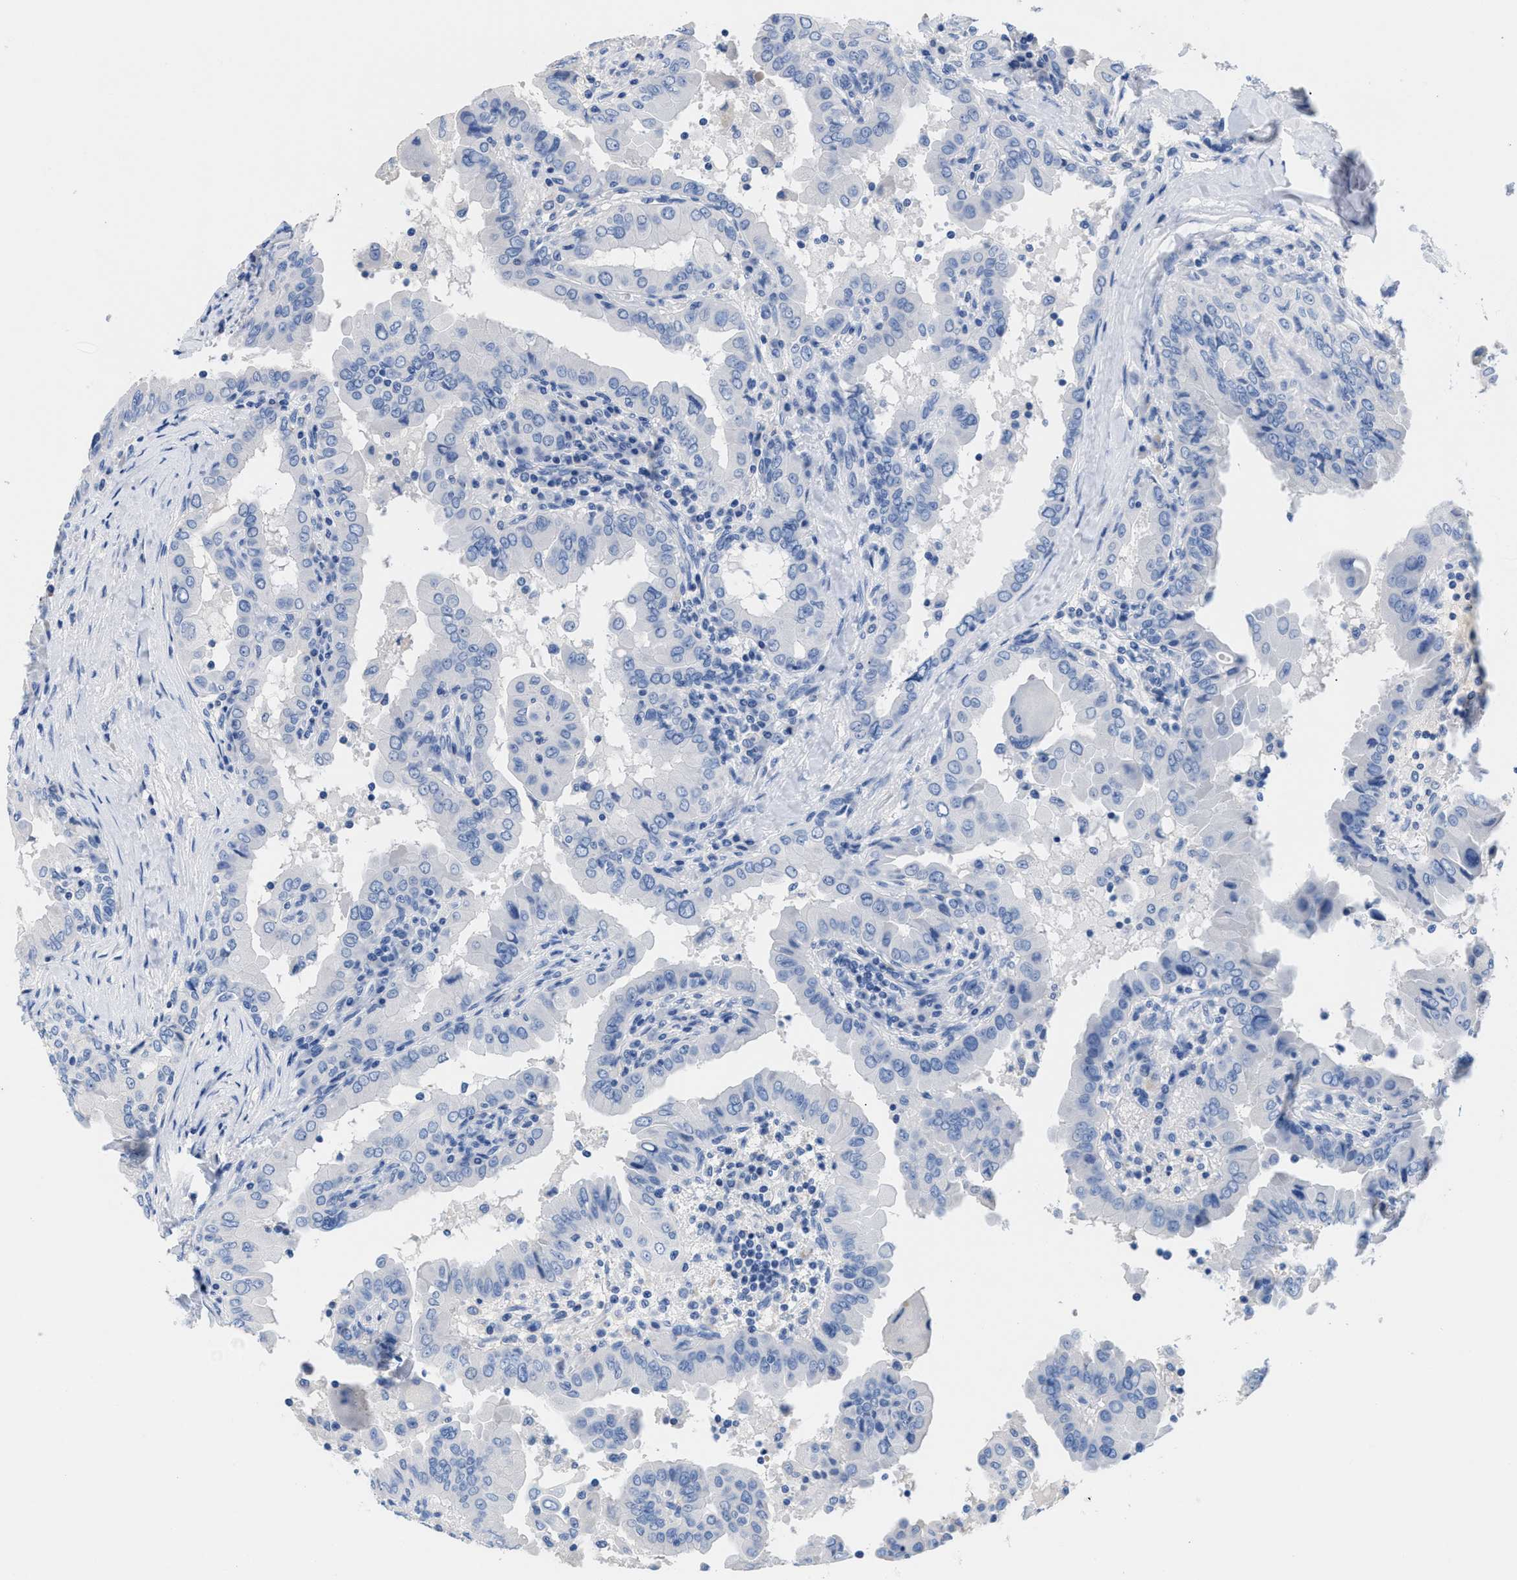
{"staining": {"intensity": "negative", "quantity": "none", "location": "none"}, "tissue": "thyroid cancer", "cell_type": "Tumor cells", "image_type": "cancer", "snomed": [{"axis": "morphology", "description": "Papillary adenocarcinoma, NOS"}, {"axis": "topography", "description": "Thyroid gland"}], "caption": "Immunohistochemistry of human thyroid papillary adenocarcinoma shows no expression in tumor cells.", "gene": "SLFN13", "patient": {"sex": "male", "age": 33}}